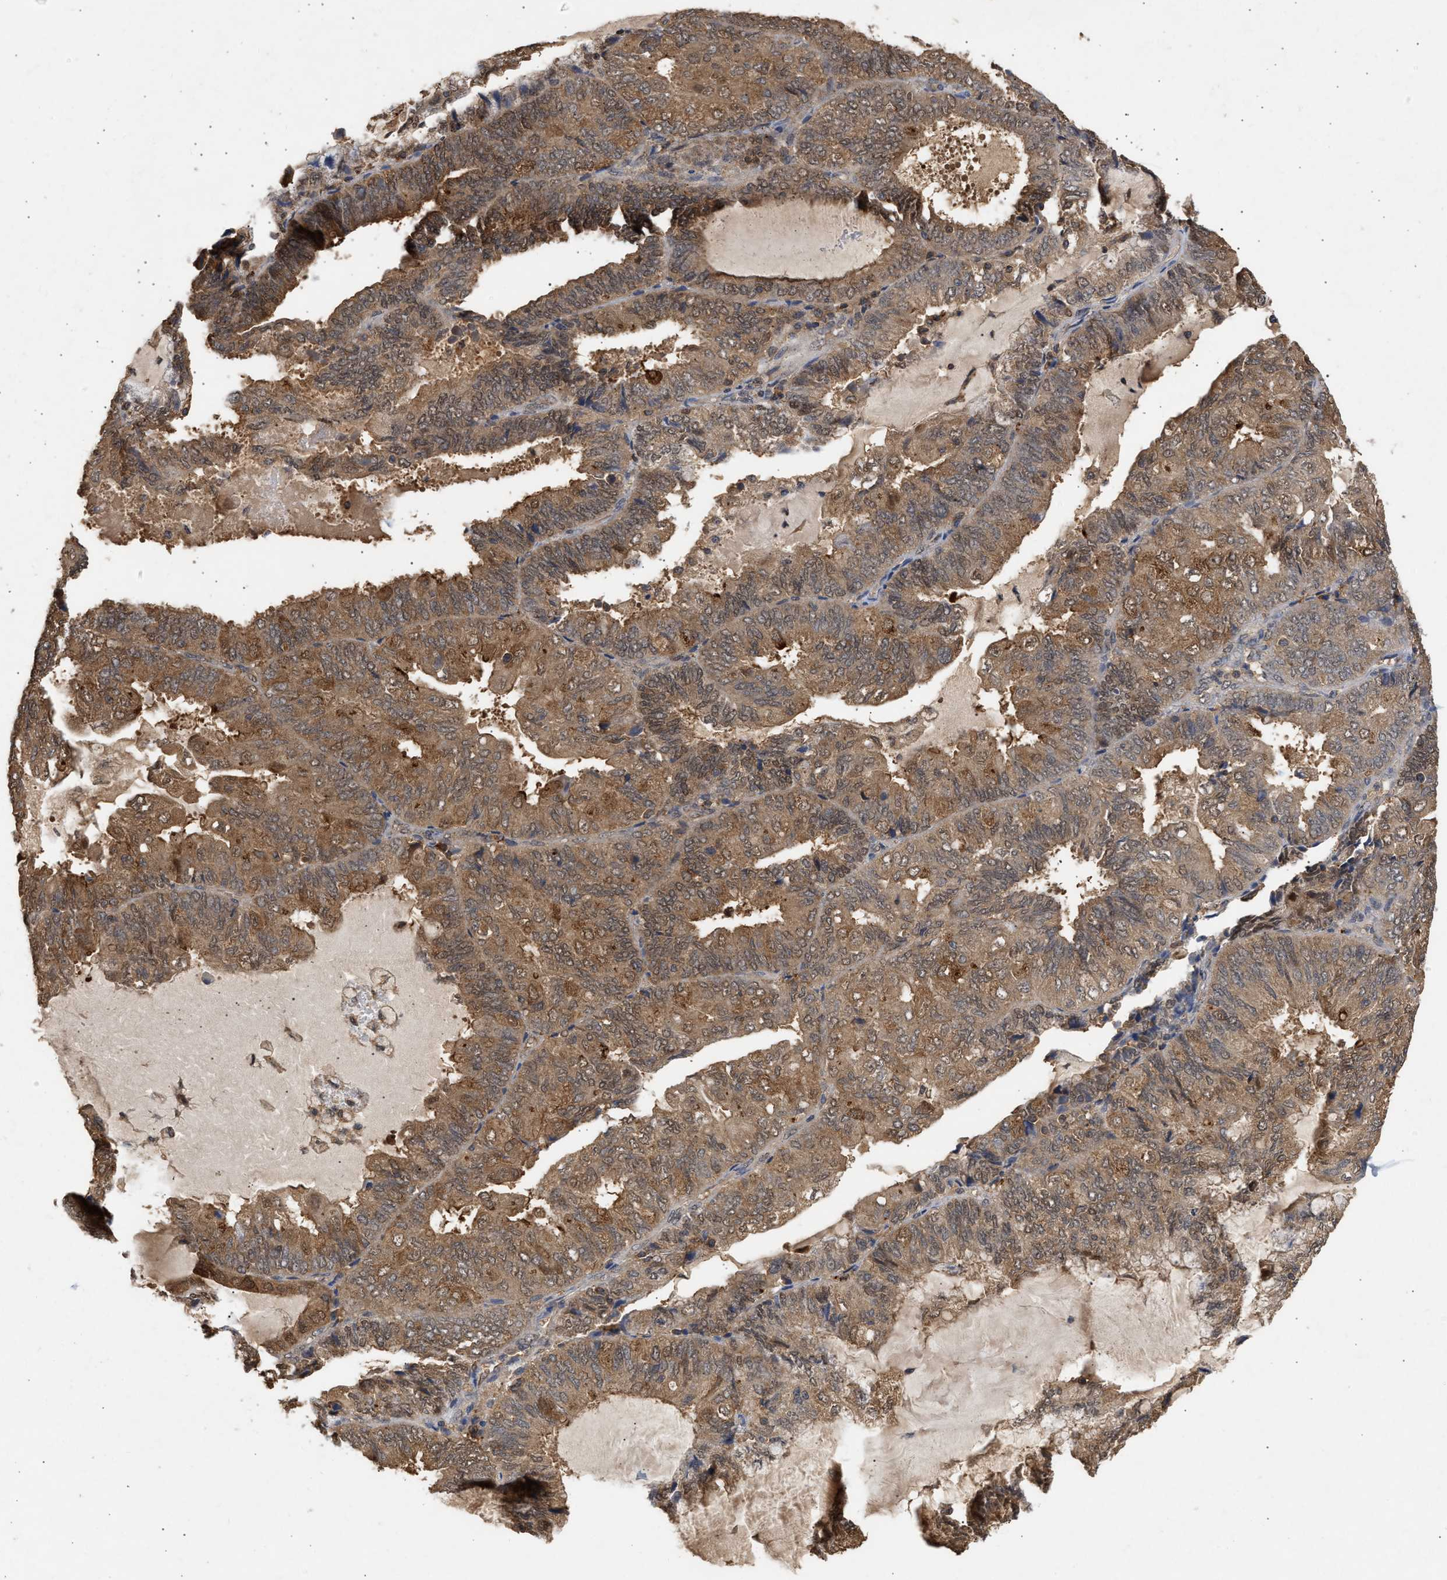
{"staining": {"intensity": "moderate", "quantity": ">75%", "location": "cytoplasmic/membranous,nuclear"}, "tissue": "endometrial cancer", "cell_type": "Tumor cells", "image_type": "cancer", "snomed": [{"axis": "morphology", "description": "Adenocarcinoma, NOS"}, {"axis": "topography", "description": "Endometrium"}], "caption": "A micrograph of adenocarcinoma (endometrial) stained for a protein exhibits moderate cytoplasmic/membranous and nuclear brown staining in tumor cells. (DAB (3,3'-diaminobenzidine) IHC with brightfield microscopy, high magnification).", "gene": "FITM1", "patient": {"sex": "female", "age": 81}}